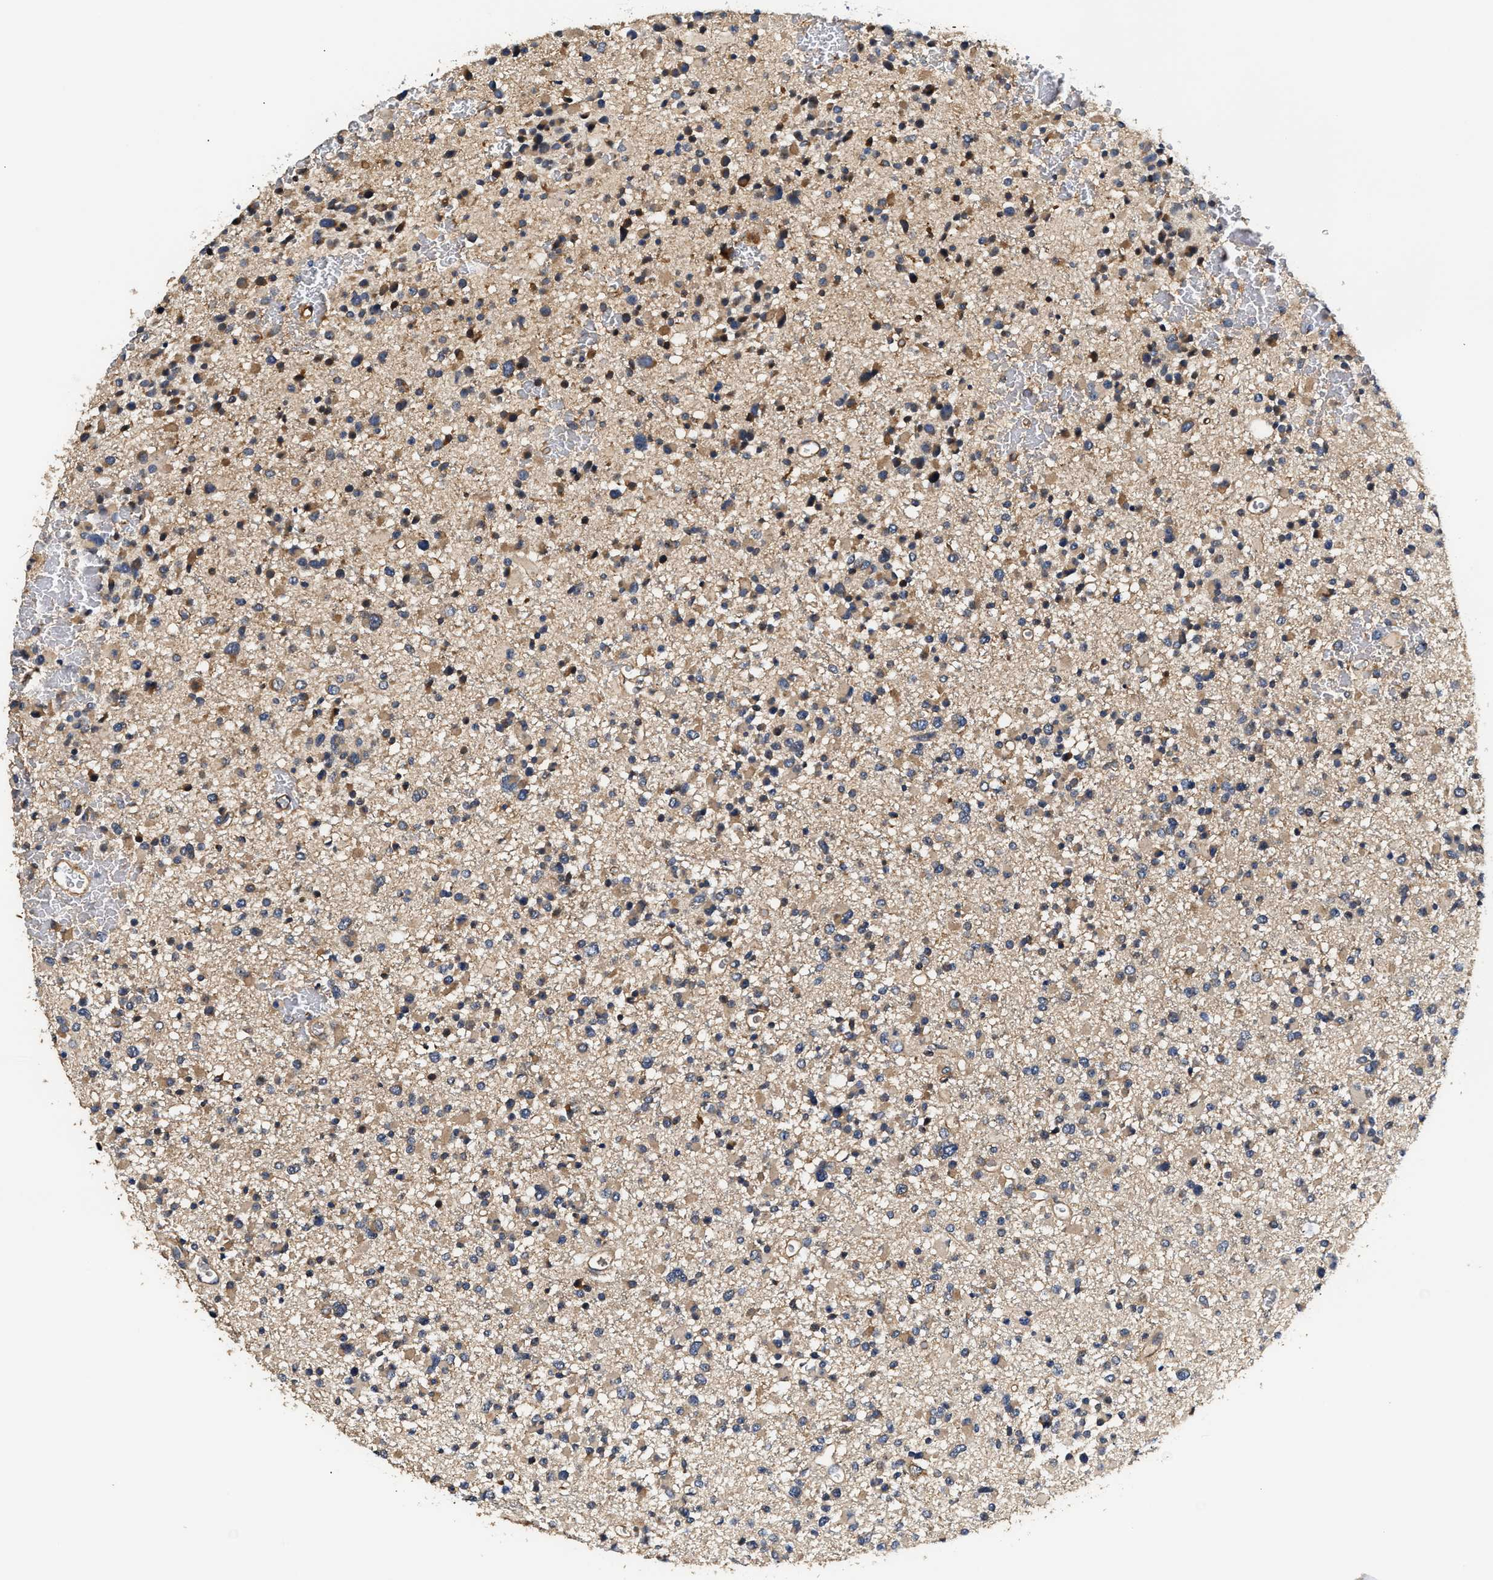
{"staining": {"intensity": "moderate", "quantity": "25%-75%", "location": "cytoplasmic/membranous"}, "tissue": "glioma", "cell_type": "Tumor cells", "image_type": "cancer", "snomed": [{"axis": "morphology", "description": "Glioma, malignant, Low grade"}, {"axis": "topography", "description": "Brain"}], "caption": "Glioma stained with a protein marker shows moderate staining in tumor cells.", "gene": "TEX2", "patient": {"sex": "female", "age": 22}}